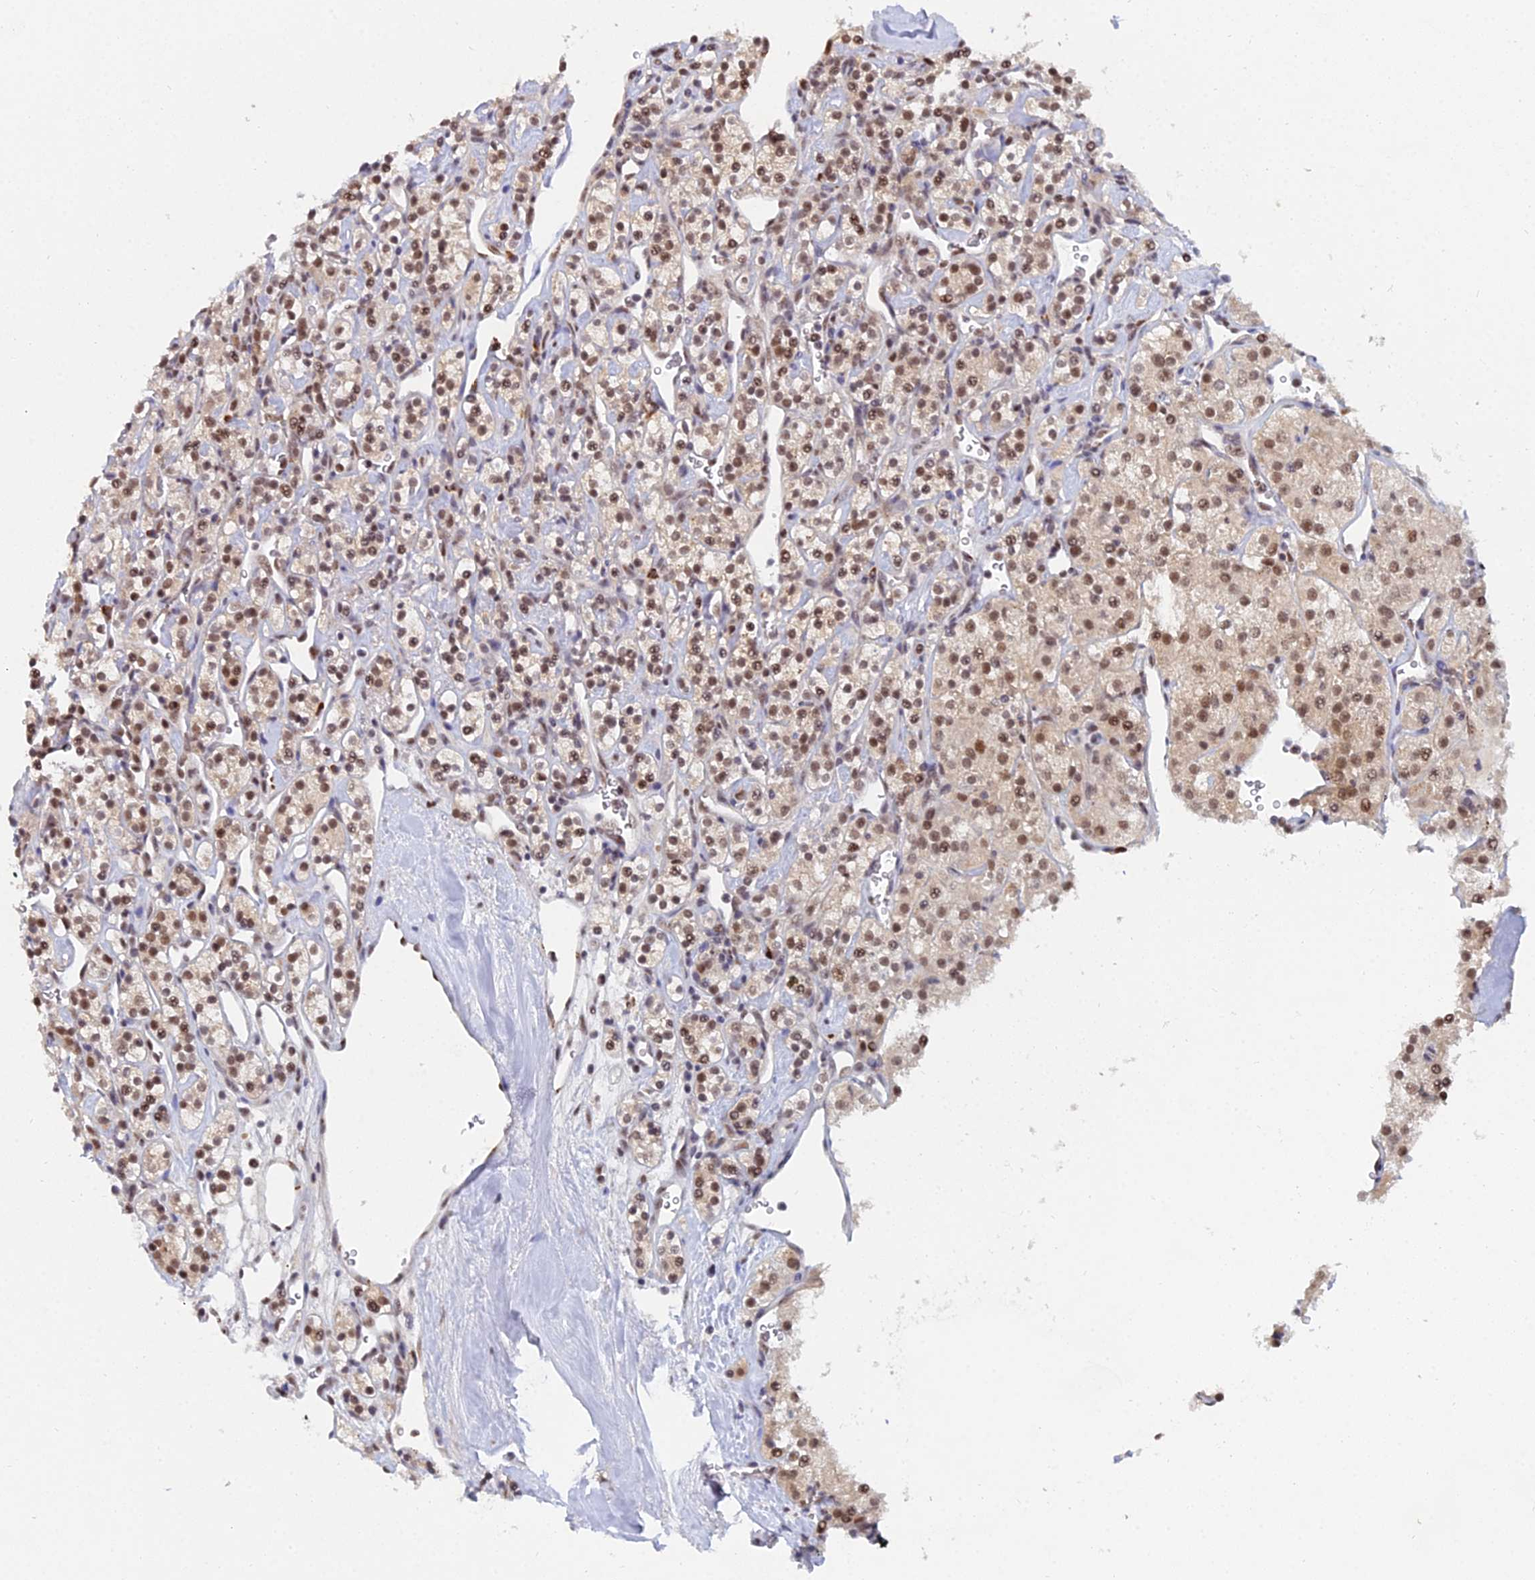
{"staining": {"intensity": "moderate", "quantity": ">75%", "location": "nuclear"}, "tissue": "renal cancer", "cell_type": "Tumor cells", "image_type": "cancer", "snomed": [{"axis": "morphology", "description": "Adenocarcinoma, NOS"}, {"axis": "topography", "description": "Kidney"}], "caption": "A medium amount of moderate nuclear expression is identified in approximately >75% of tumor cells in renal adenocarcinoma tissue. The protein is stained brown, and the nuclei are stained in blue (DAB (3,3'-diaminobenzidine) IHC with brightfield microscopy, high magnification).", "gene": "THOC3", "patient": {"sex": "male", "age": 77}}